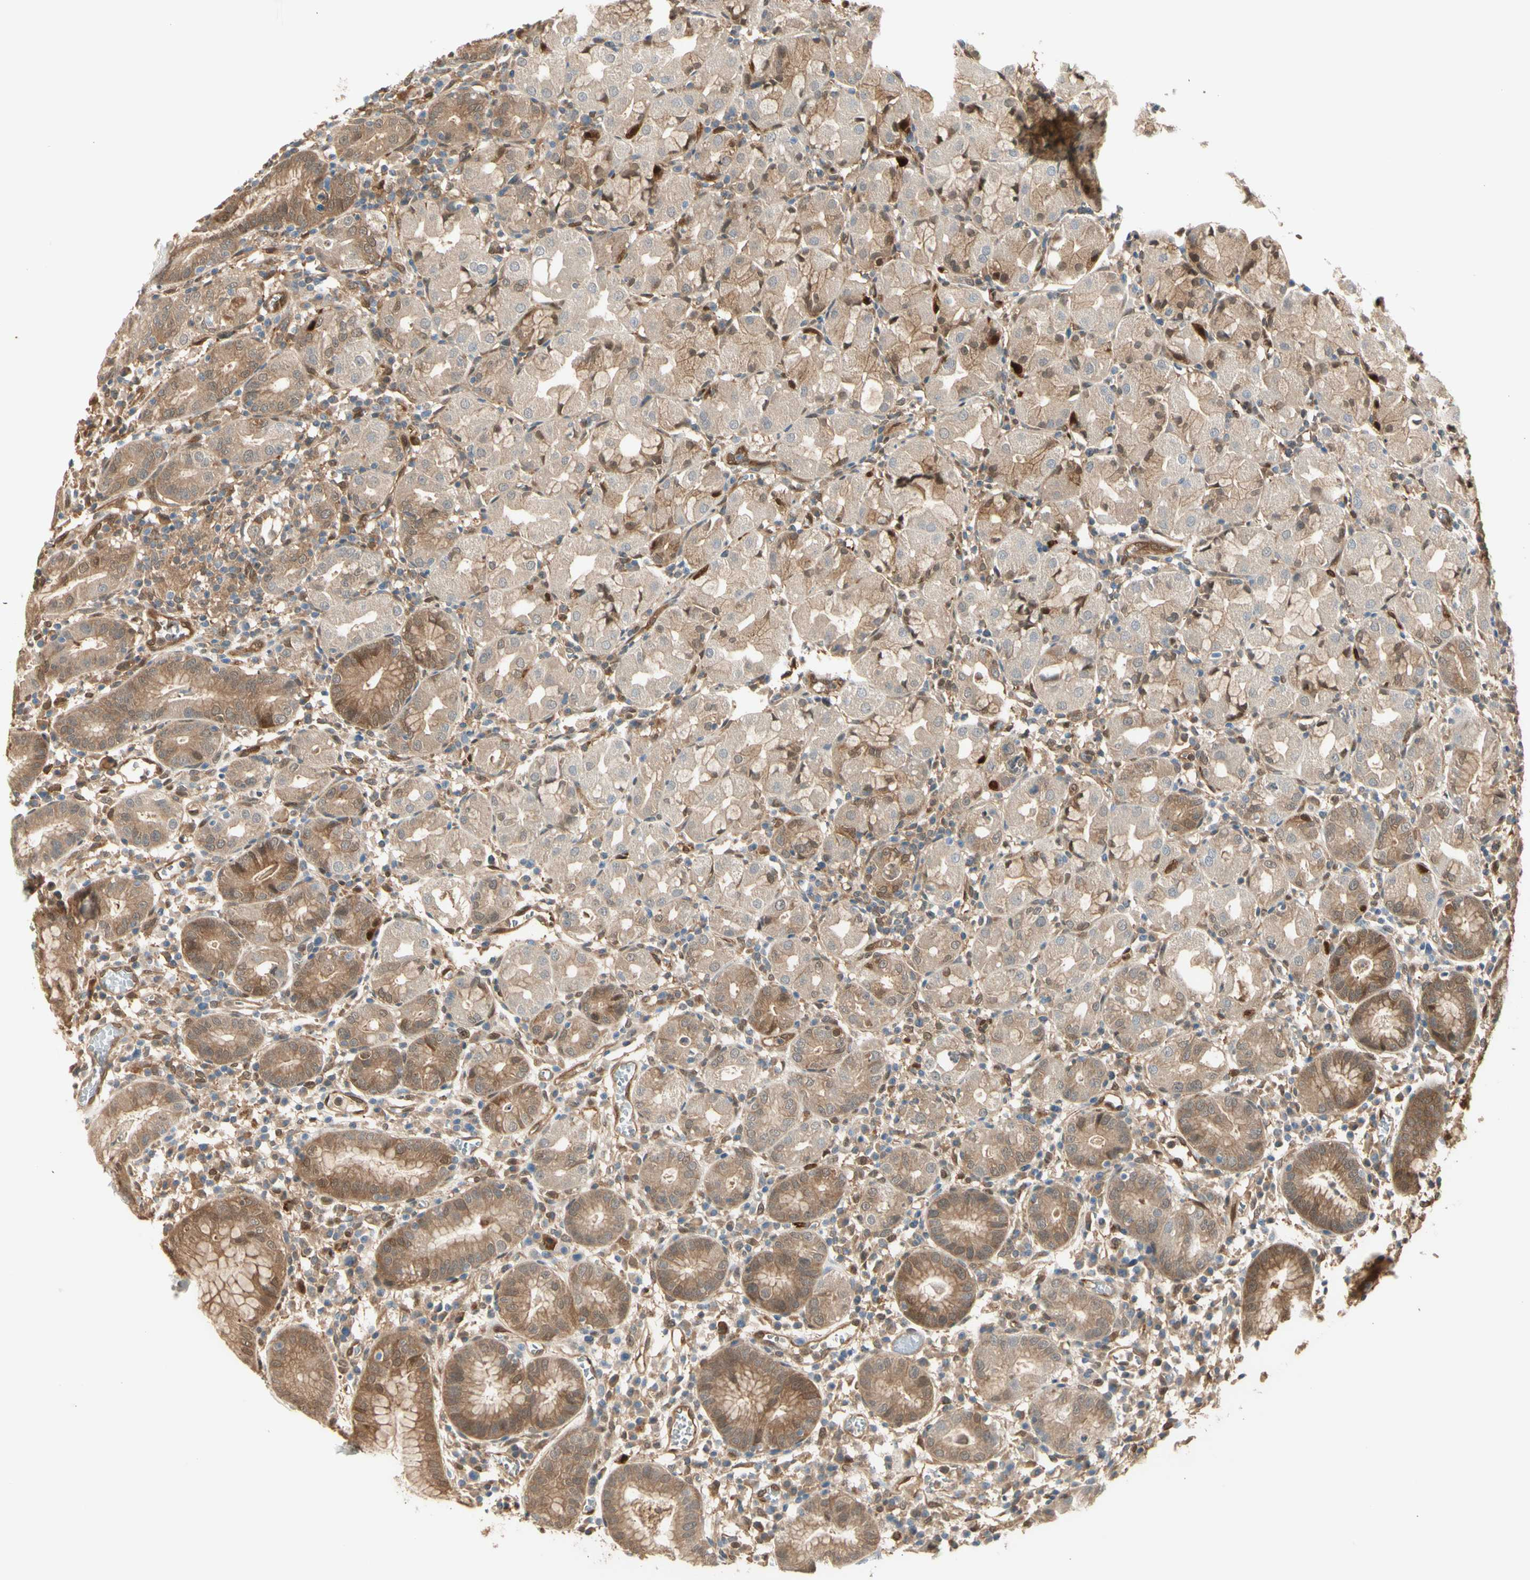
{"staining": {"intensity": "moderate", "quantity": ">75%", "location": "cytoplasmic/membranous,nuclear"}, "tissue": "stomach", "cell_type": "Glandular cells", "image_type": "normal", "snomed": [{"axis": "morphology", "description": "Normal tissue, NOS"}, {"axis": "topography", "description": "Stomach"}, {"axis": "topography", "description": "Stomach, lower"}], "caption": "Immunohistochemical staining of unremarkable human stomach displays moderate cytoplasmic/membranous,nuclear protein staining in about >75% of glandular cells.", "gene": "SERPINB6", "patient": {"sex": "female", "age": 75}}